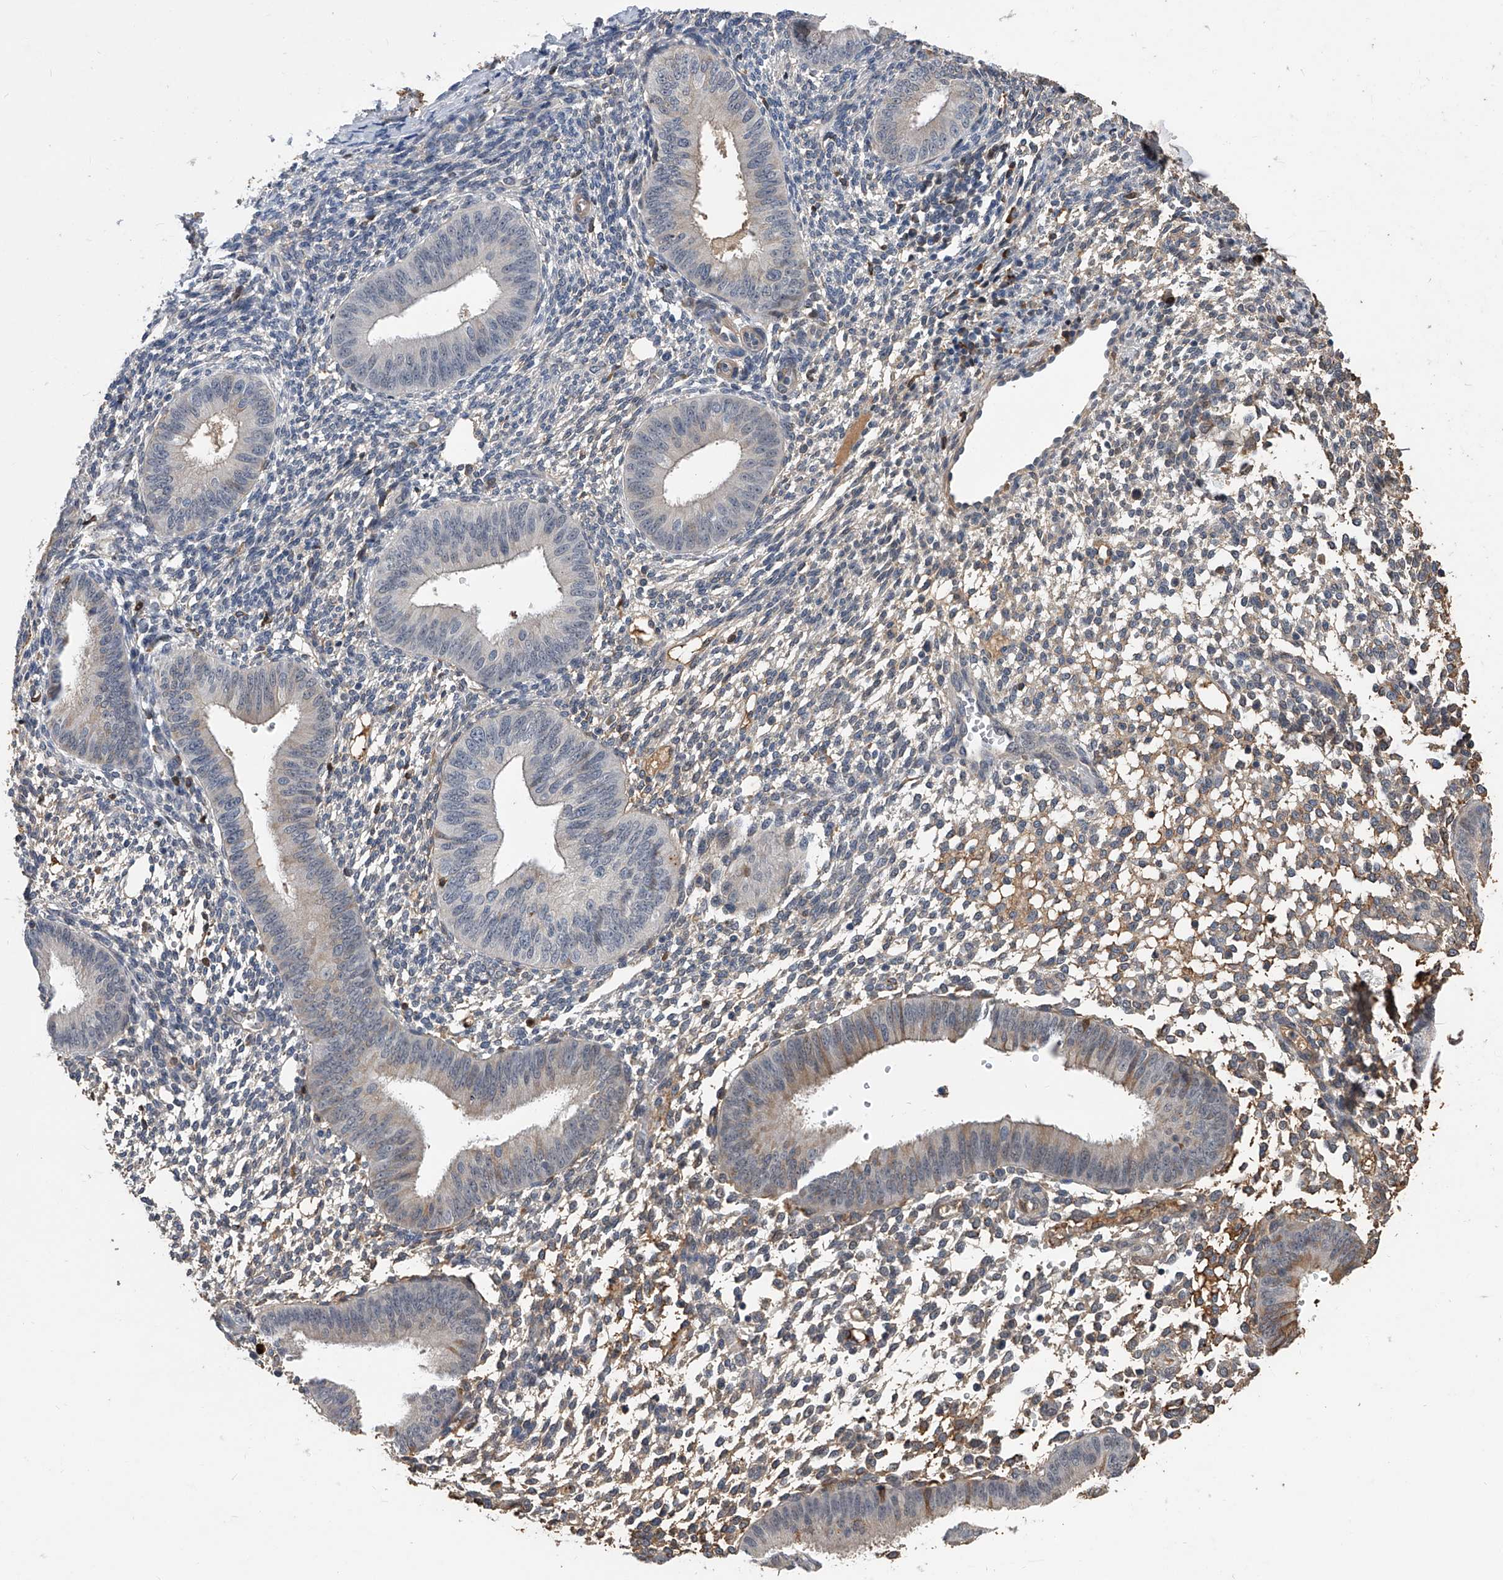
{"staining": {"intensity": "weak", "quantity": "25%-75%", "location": "cytoplasmic/membranous"}, "tissue": "endometrium", "cell_type": "Cells in endometrial stroma", "image_type": "normal", "snomed": [{"axis": "morphology", "description": "Normal tissue, NOS"}, {"axis": "topography", "description": "Uterus"}, {"axis": "topography", "description": "Endometrium"}], "caption": "Endometrium stained with a brown dye reveals weak cytoplasmic/membranous positive staining in approximately 25%-75% of cells in endometrial stroma.", "gene": "ZNF25", "patient": {"sex": "female", "age": 48}}